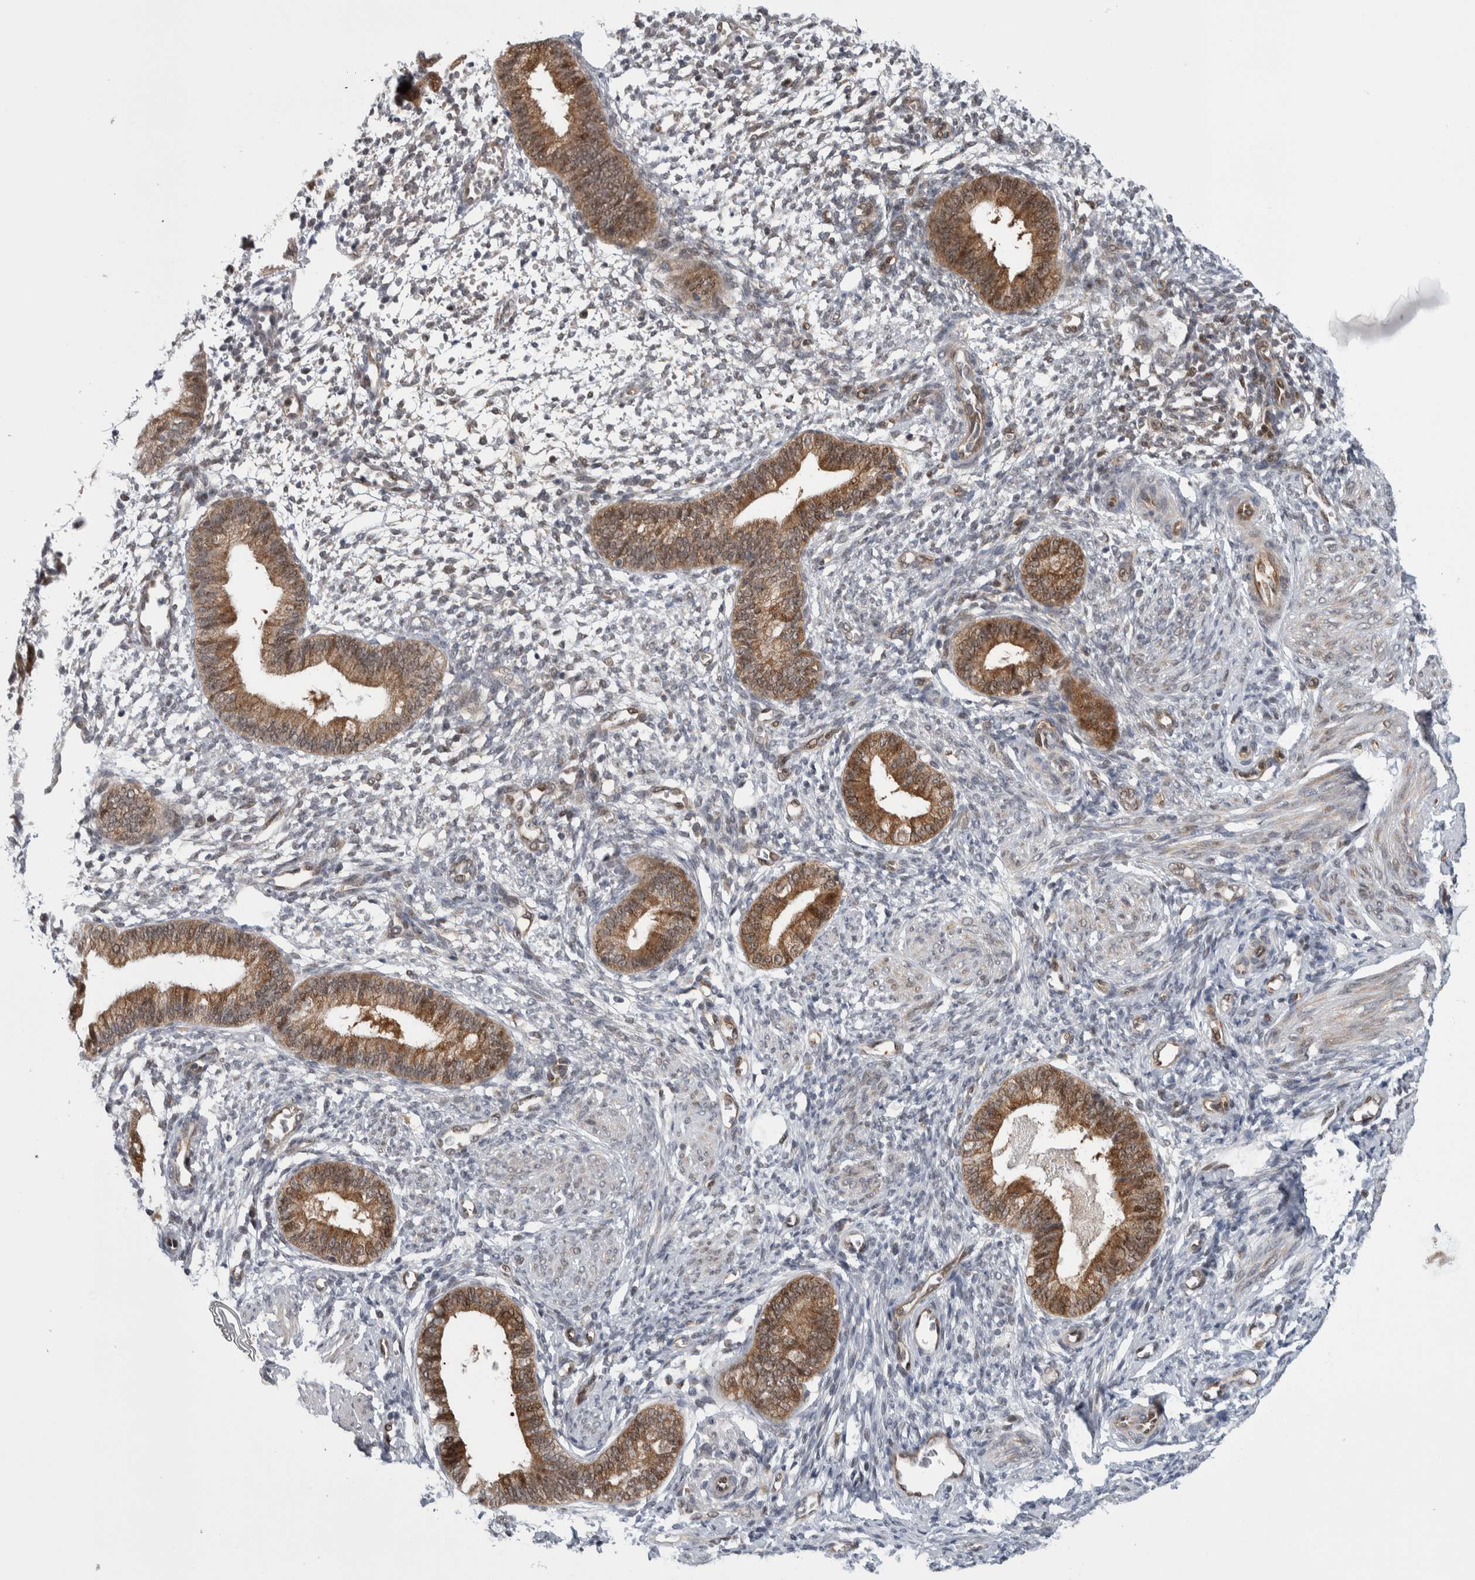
{"staining": {"intensity": "weak", "quantity": "<25%", "location": "cytoplasmic/membranous,nuclear"}, "tissue": "endometrium", "cell_type": "Cells in endometrial stroma", "image_type": "normal", "snomed": [{"axis": "morphology", "description": "Normal tissue, NOS"}, {"axis": "topography", "description": "Endometrium"}], "caption": "This photomicrograph is of benign endometrium stained with immunohistochemistry to label a protein in brown with the nuclei are counter-stained blue. There is no expression in cells in endometrial stroma. (DAB IHC, high magnification).", "gene": "PTPA", "patient": {"sex": "female", "age": 46}}